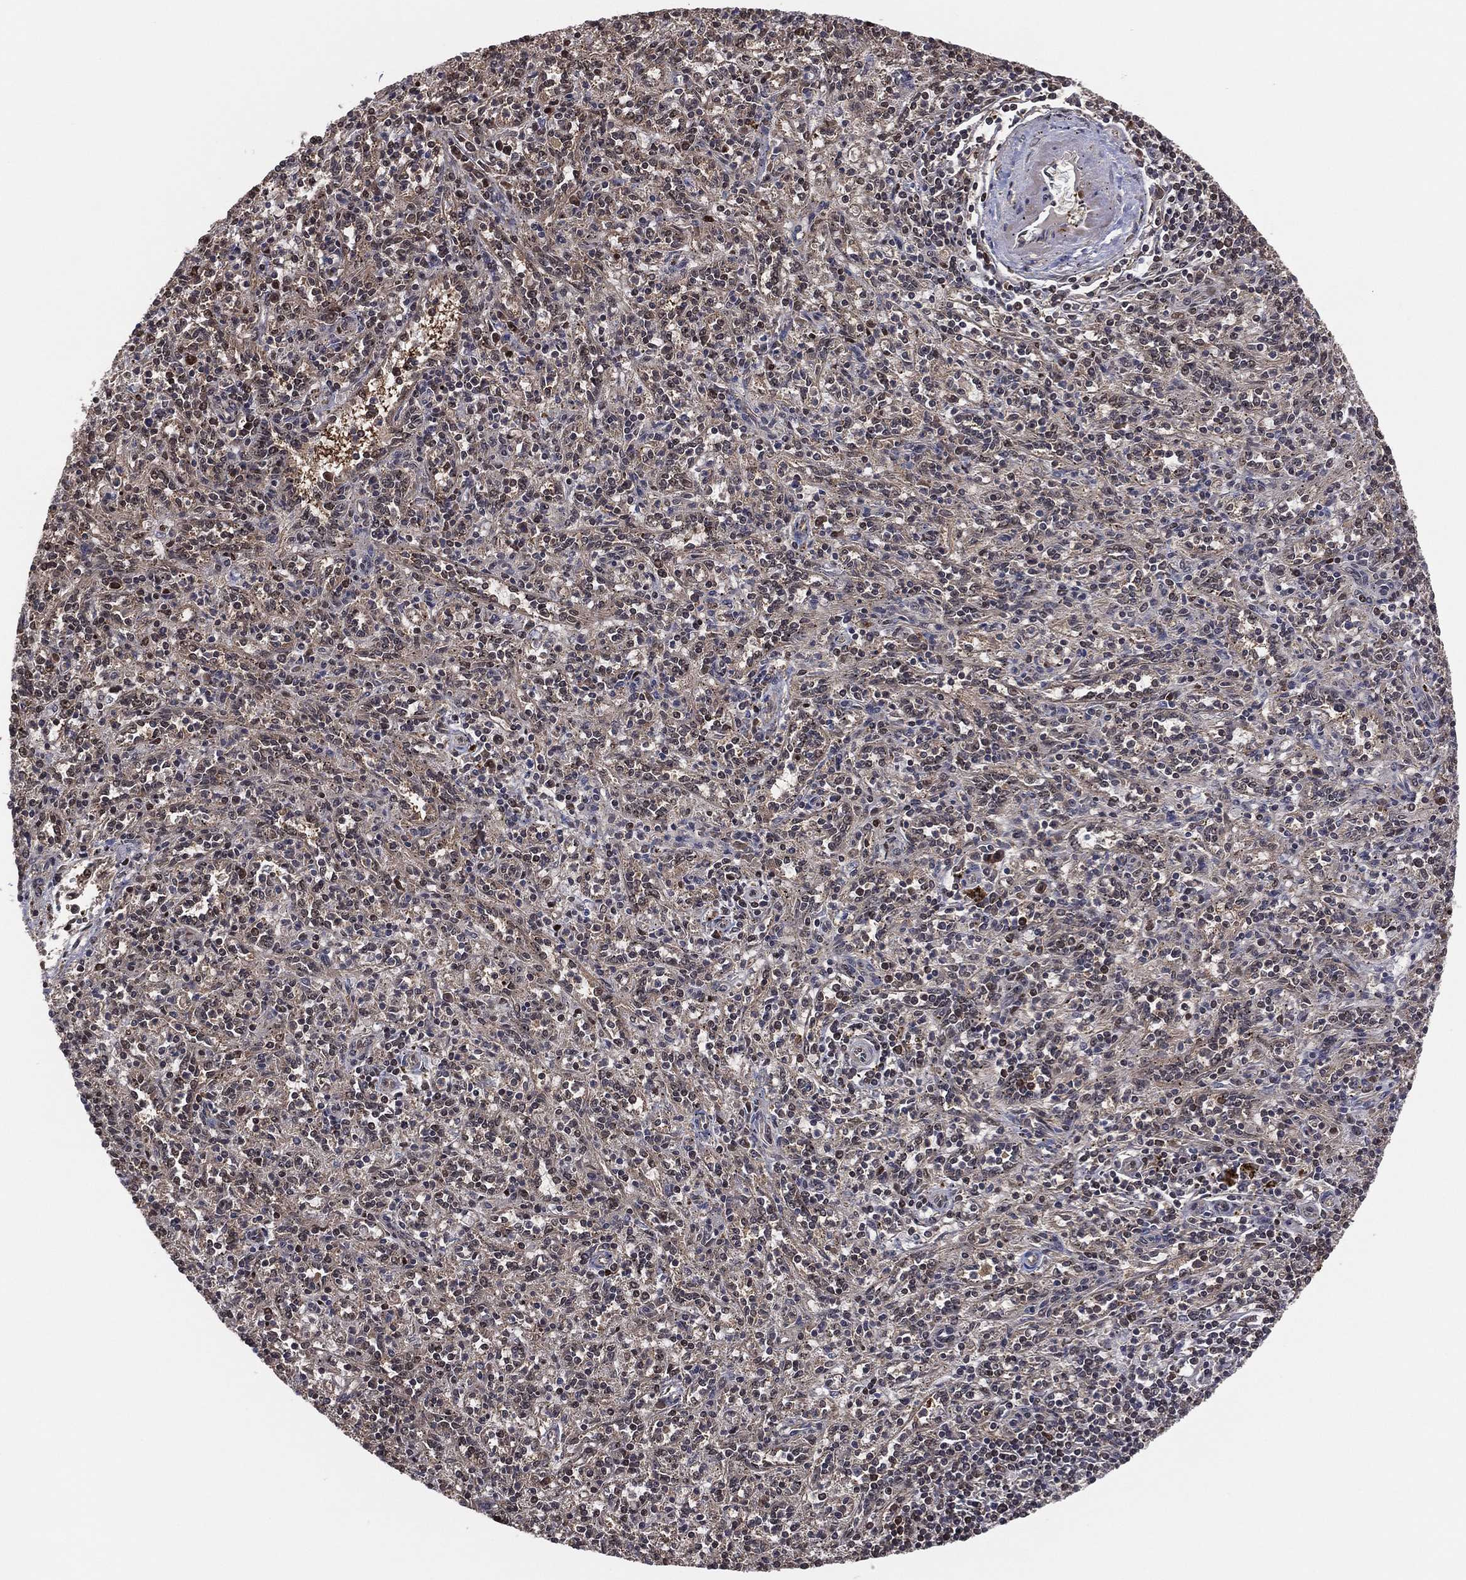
{"staining": {"intensity": "negative", "quantity": "none", "location": "none"}, "tissue": "spleen", "cell_type": "Cells in red pulp", "image_type": "normal", "snomed": [{"axis": "morphology", "description": "Normal tissue, NOS"}, {"axis": "topography", "description": "Spleen"}], "caption": "High magnification brightfield microscopy of normal spleen stained with DAB (brown) and counterstained with hematoxylin (blue): cells in red pulp show no significant staining. (Stains: DAB (3,3'-diaminobenzidine) immunohistochemistry with hematoxylin counter stain, Microscopy: brightfield microscopy at high magnification).", "gene": "ICOSLG", "patient": {"sex": "male", "age": 69}}